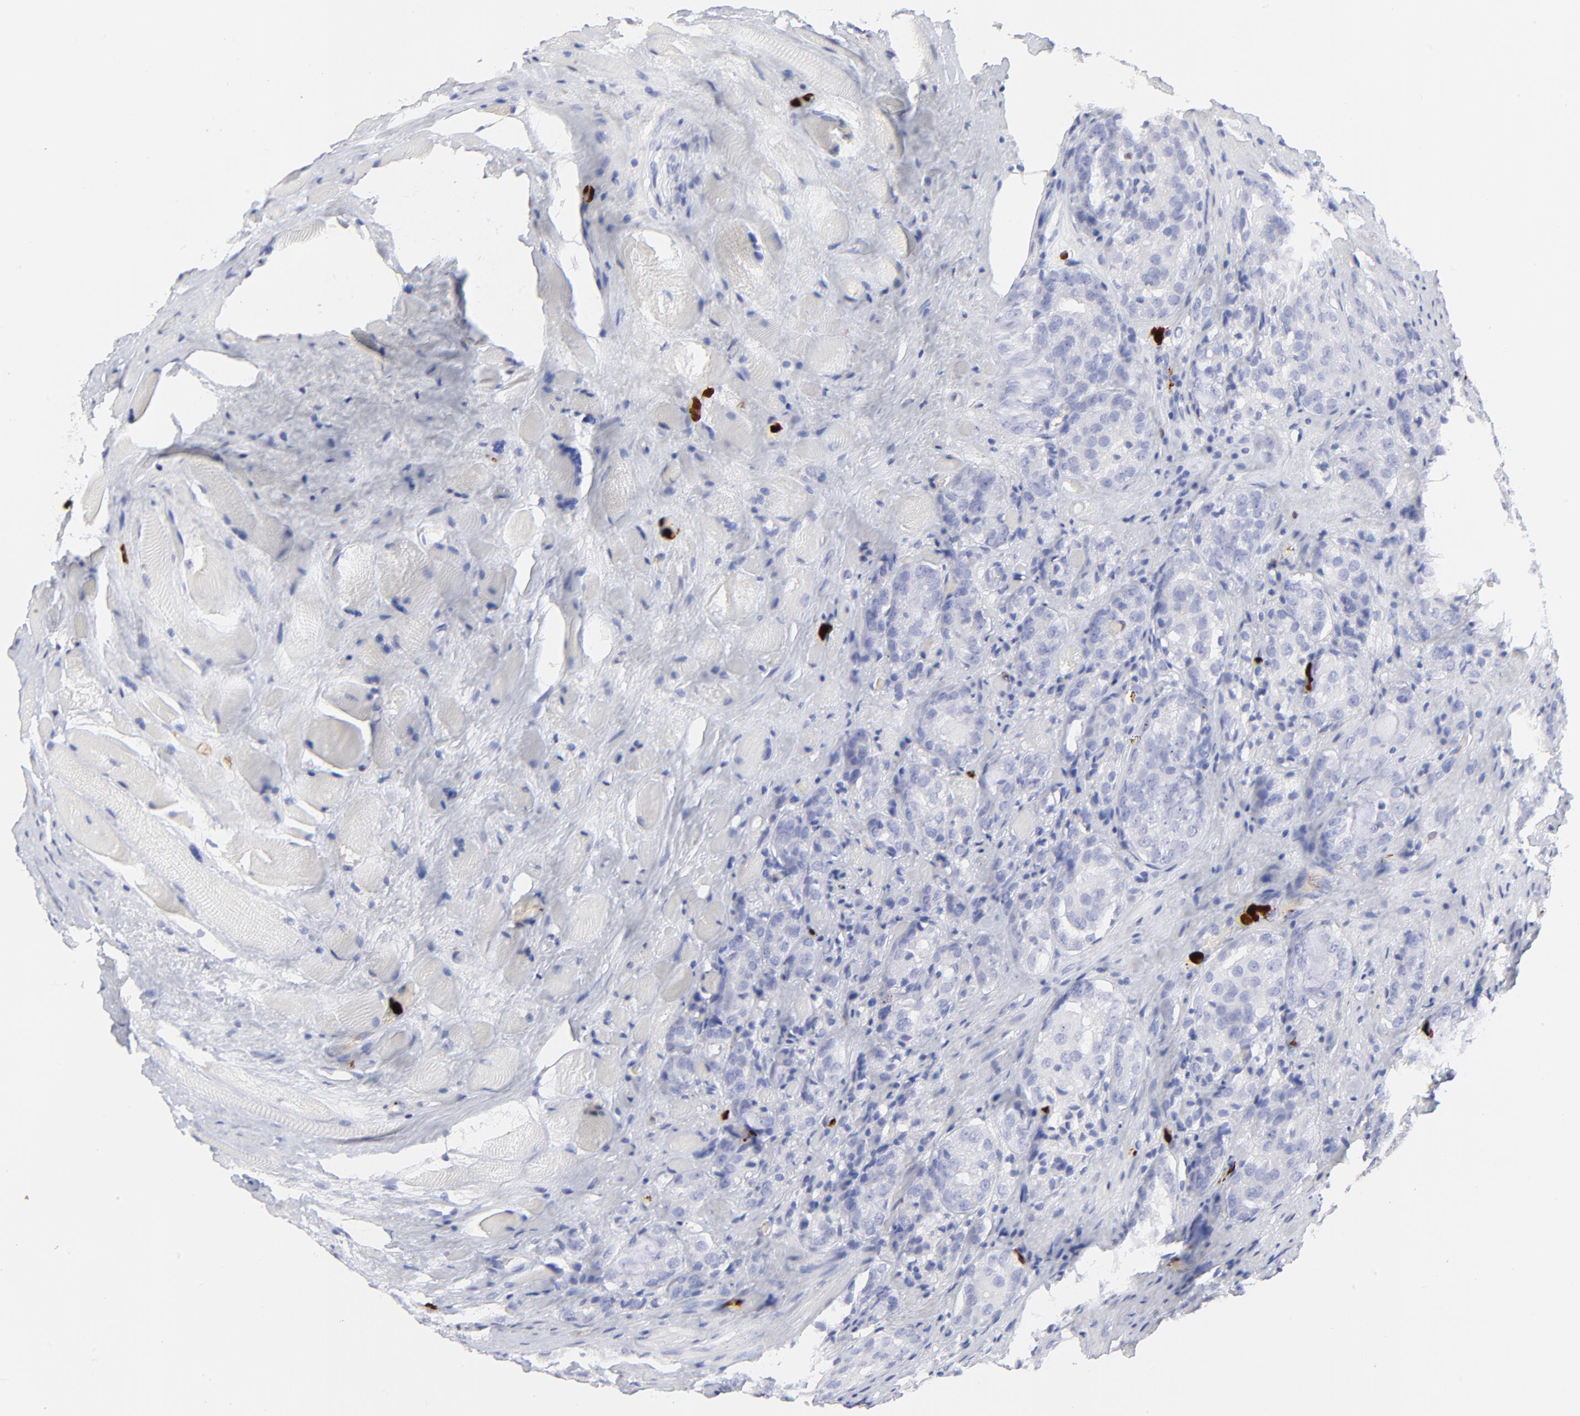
{"staining": {"intensity": "negative", "quantity": "none", "location": "none"}, "tissue": "prostate cancer", "cell_type": "Tumor cells", "image_type": "cancer", "snomed": [{"axis": "morphology", "description": "Adenocarcinoma, Medium grade"}, {"axis": "topography", "description": "Prostate"}], "caption": "DAB immunohistochemical staining of human prostate cancer shows no significant expression in tumor cells.", "gene": "S100A12", "patient": {"sex": "male", "age": 60}}